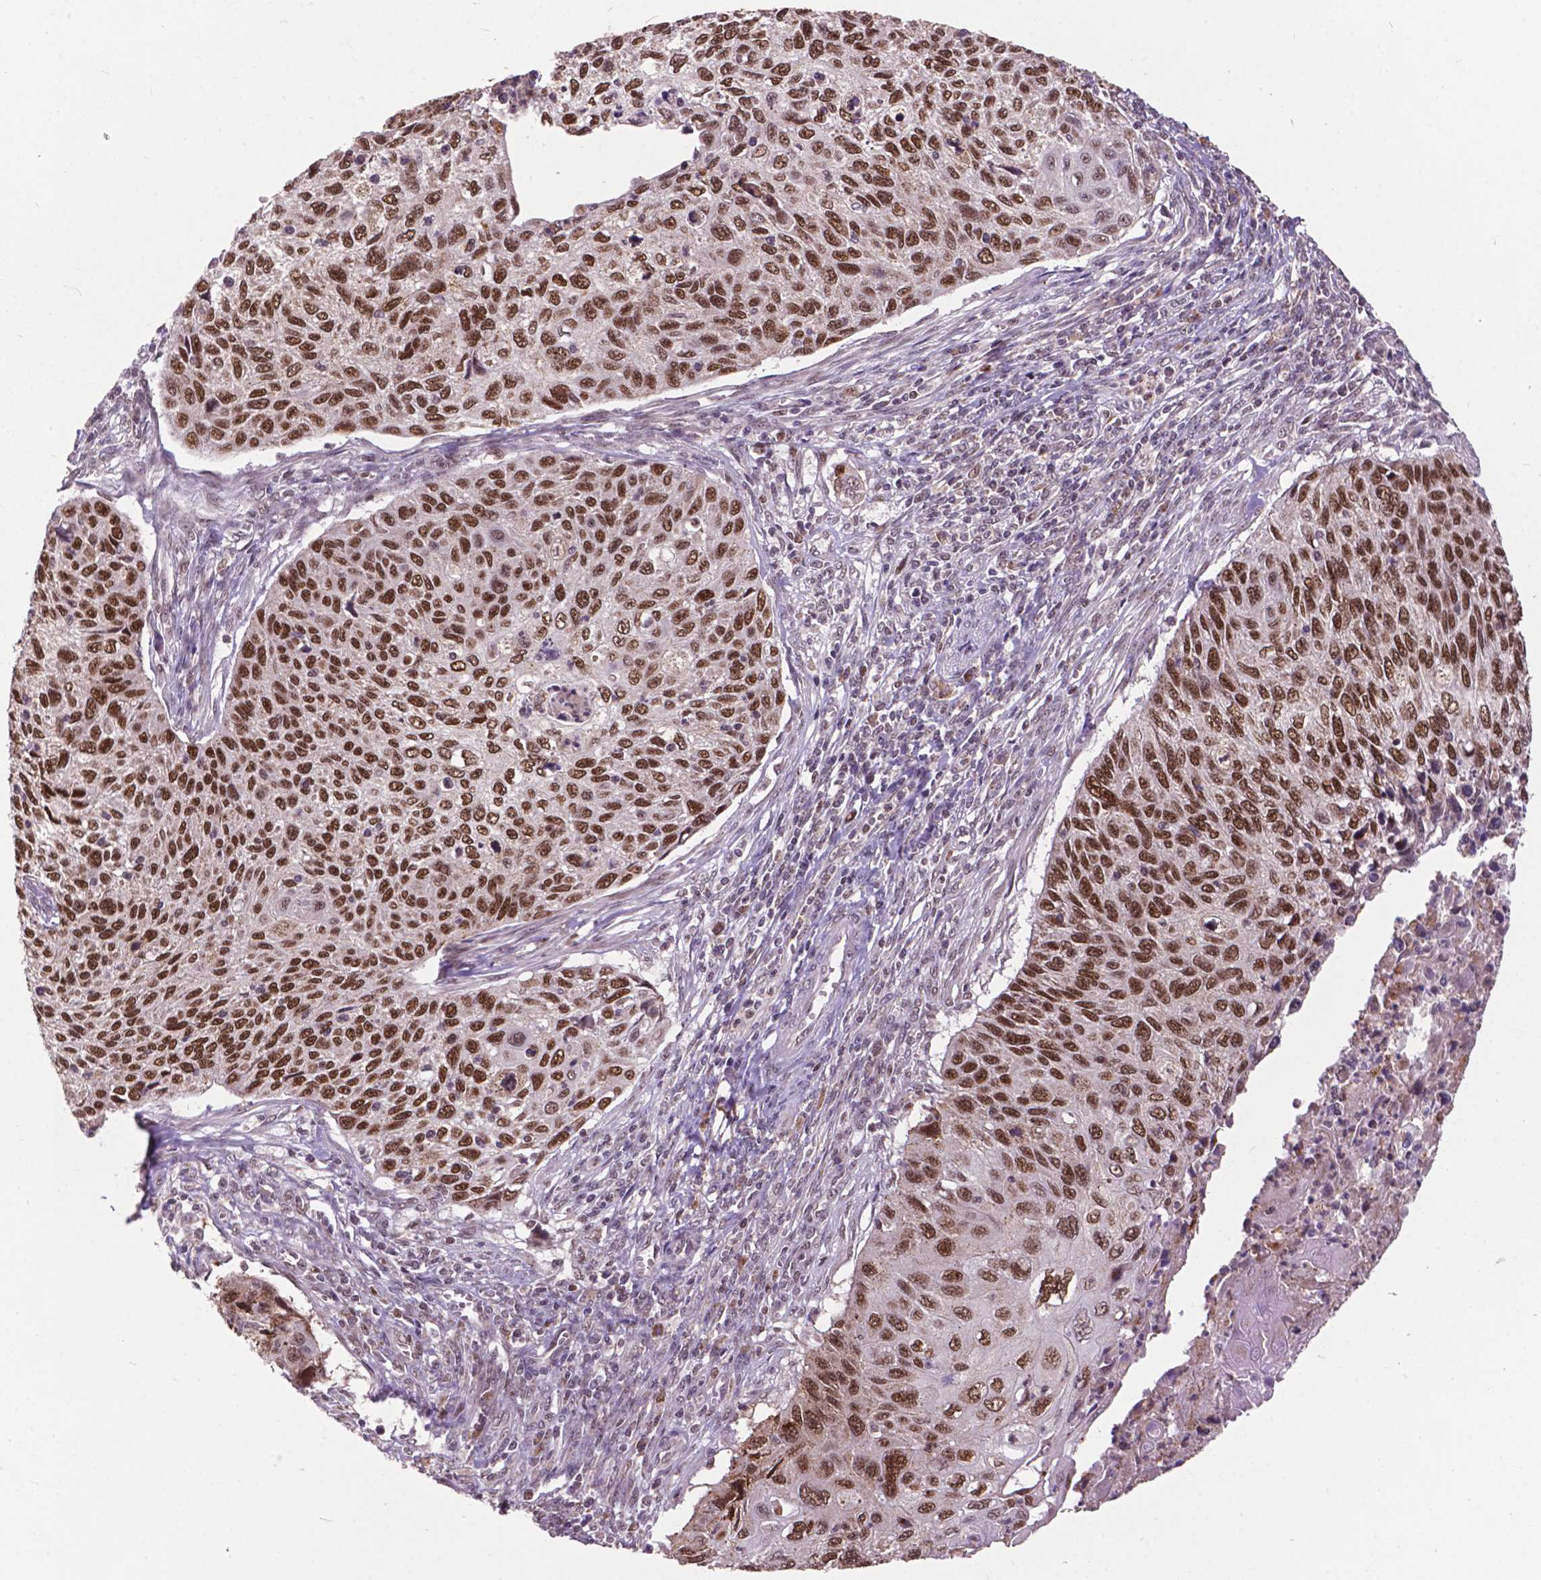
{"staining": {"intensity": "strong", "quantity": ">75%", "location": "nuclear"}, "tissue": "cervical cancer", "cell_type": "Tumor cells", "image_type": "cancer", "snomed": [{"axis": "morphology", "description": "Squamous cell carcinoma, NOS"}, {"axis": "topography", "description": "Cervix"}], "caption": "DAB immunohistochemical staining of human cervical cancer shows strong nuclear protein expression in about >75% of tumor cells.", "gene": "MSH2", "patient": {"sex": "female", "age": 70}}